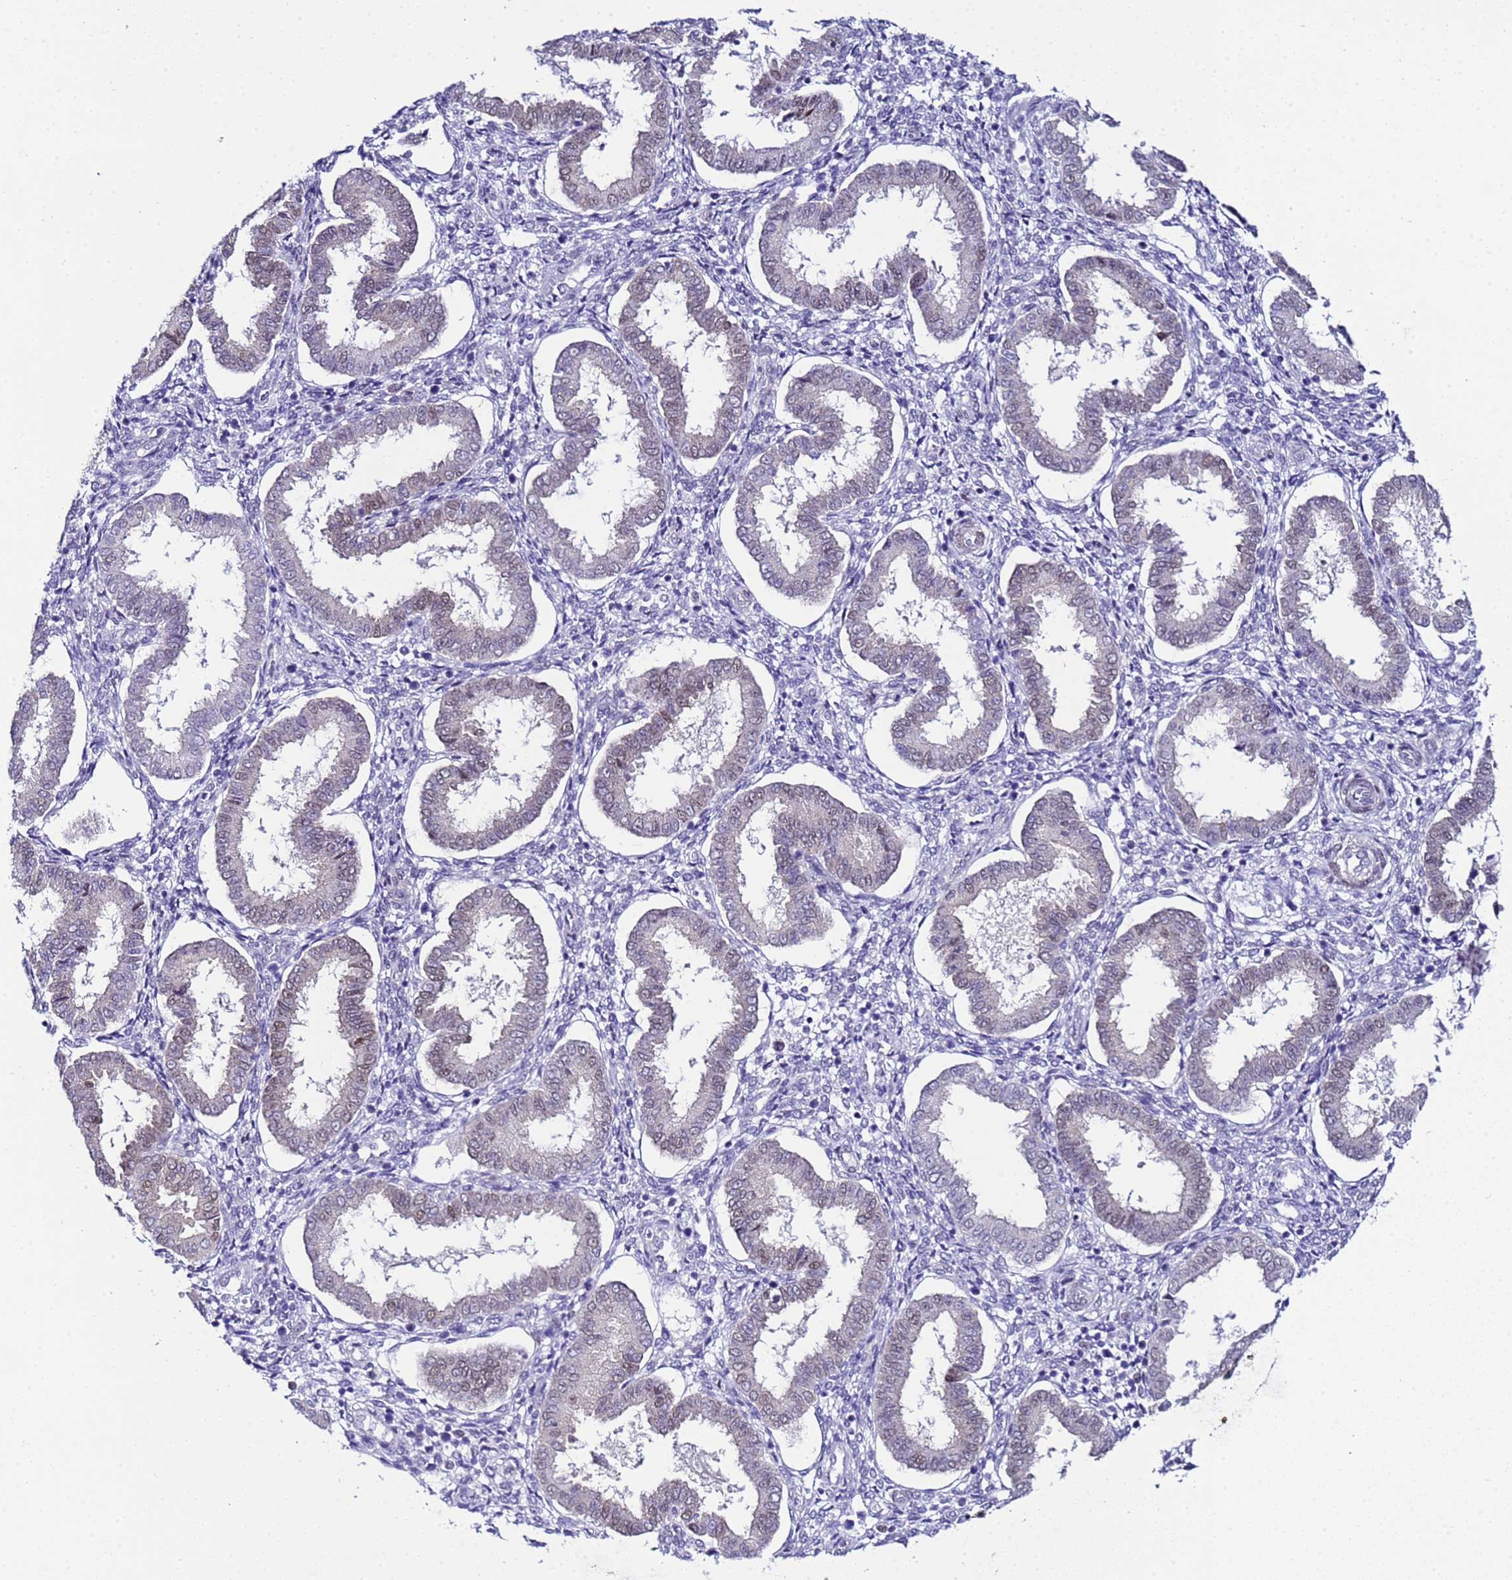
{"staining": {"intensity": "negative", "quantity": "none", "location": "none"}, "tissue": "endometrium", "cell_type": "Cells in endometrial stroma", "image_type": "normal", "snomed": [{"axis": "morphology", "description": "Normal tissue, NOS"}, {"axis": "topography", "description": "Endometrium"}], "caption": "IHC photomicrograph of normal human endometrium stained for a protein (brown), which exhibits no expression in cells in endometrial stroma. (Immunohistochemistry (ihc), brightfield microscopy, high magnification).", "gene": "BCL7A", "patient": {"sex": "female", "age": 24}}